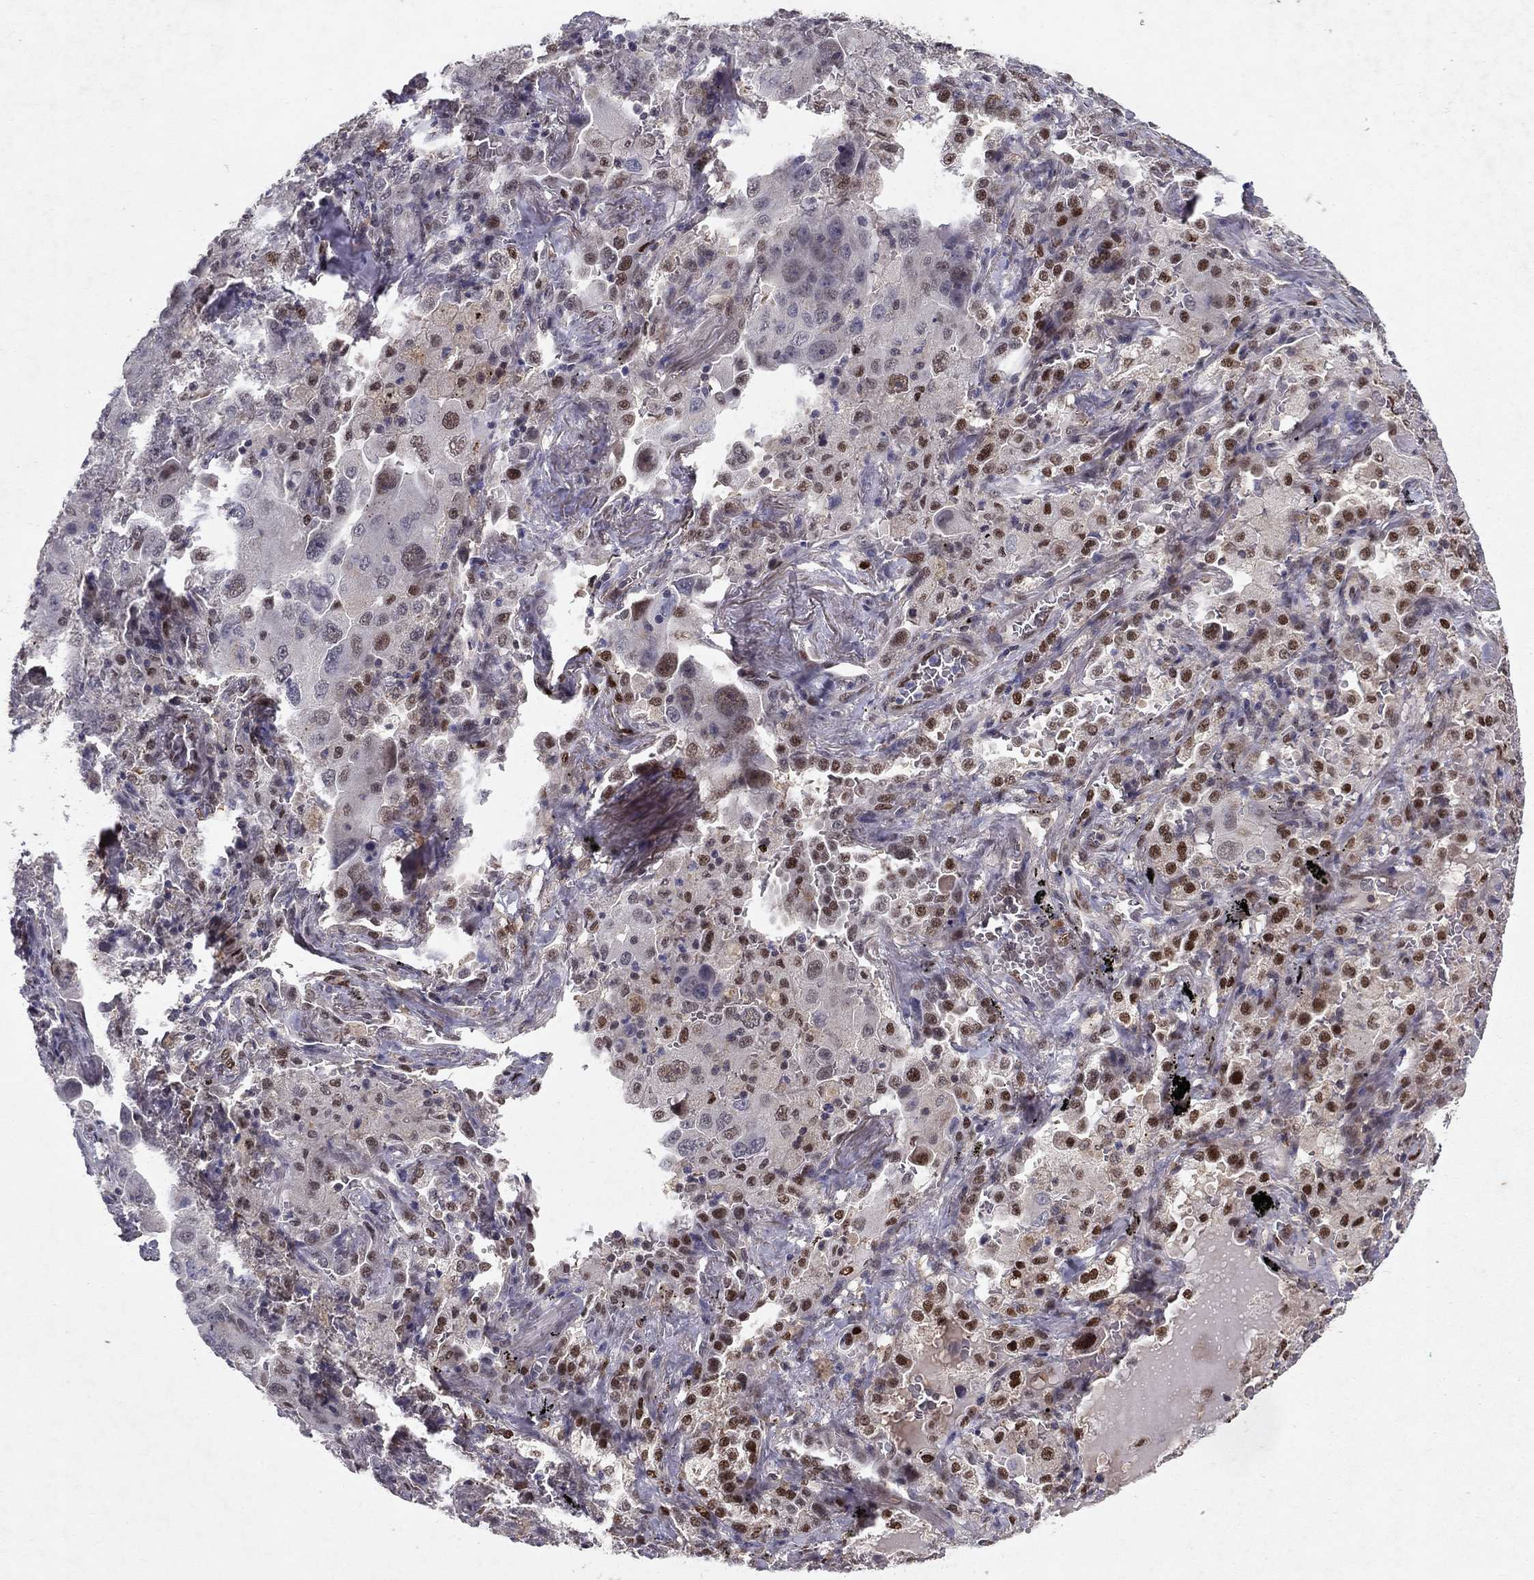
{"staining": {"intensity": "moderate", "quantity": "<25%", "location": "nuclear"}, "tissue": "lung cancer", "cell_type": "Tumor cells", "image_type": "cancer", "snomed": [{"axis": "morphology", "description": "Adenocarcinoma, NOS"}, {"axis": "topography", "description": "Lung"}], "caption": "Lung cancer stained with a protein marker demonstrates moderate staining in tumor cells.", "gene": "CRTC1", "patient": {"sex": "female", "age": 61}}